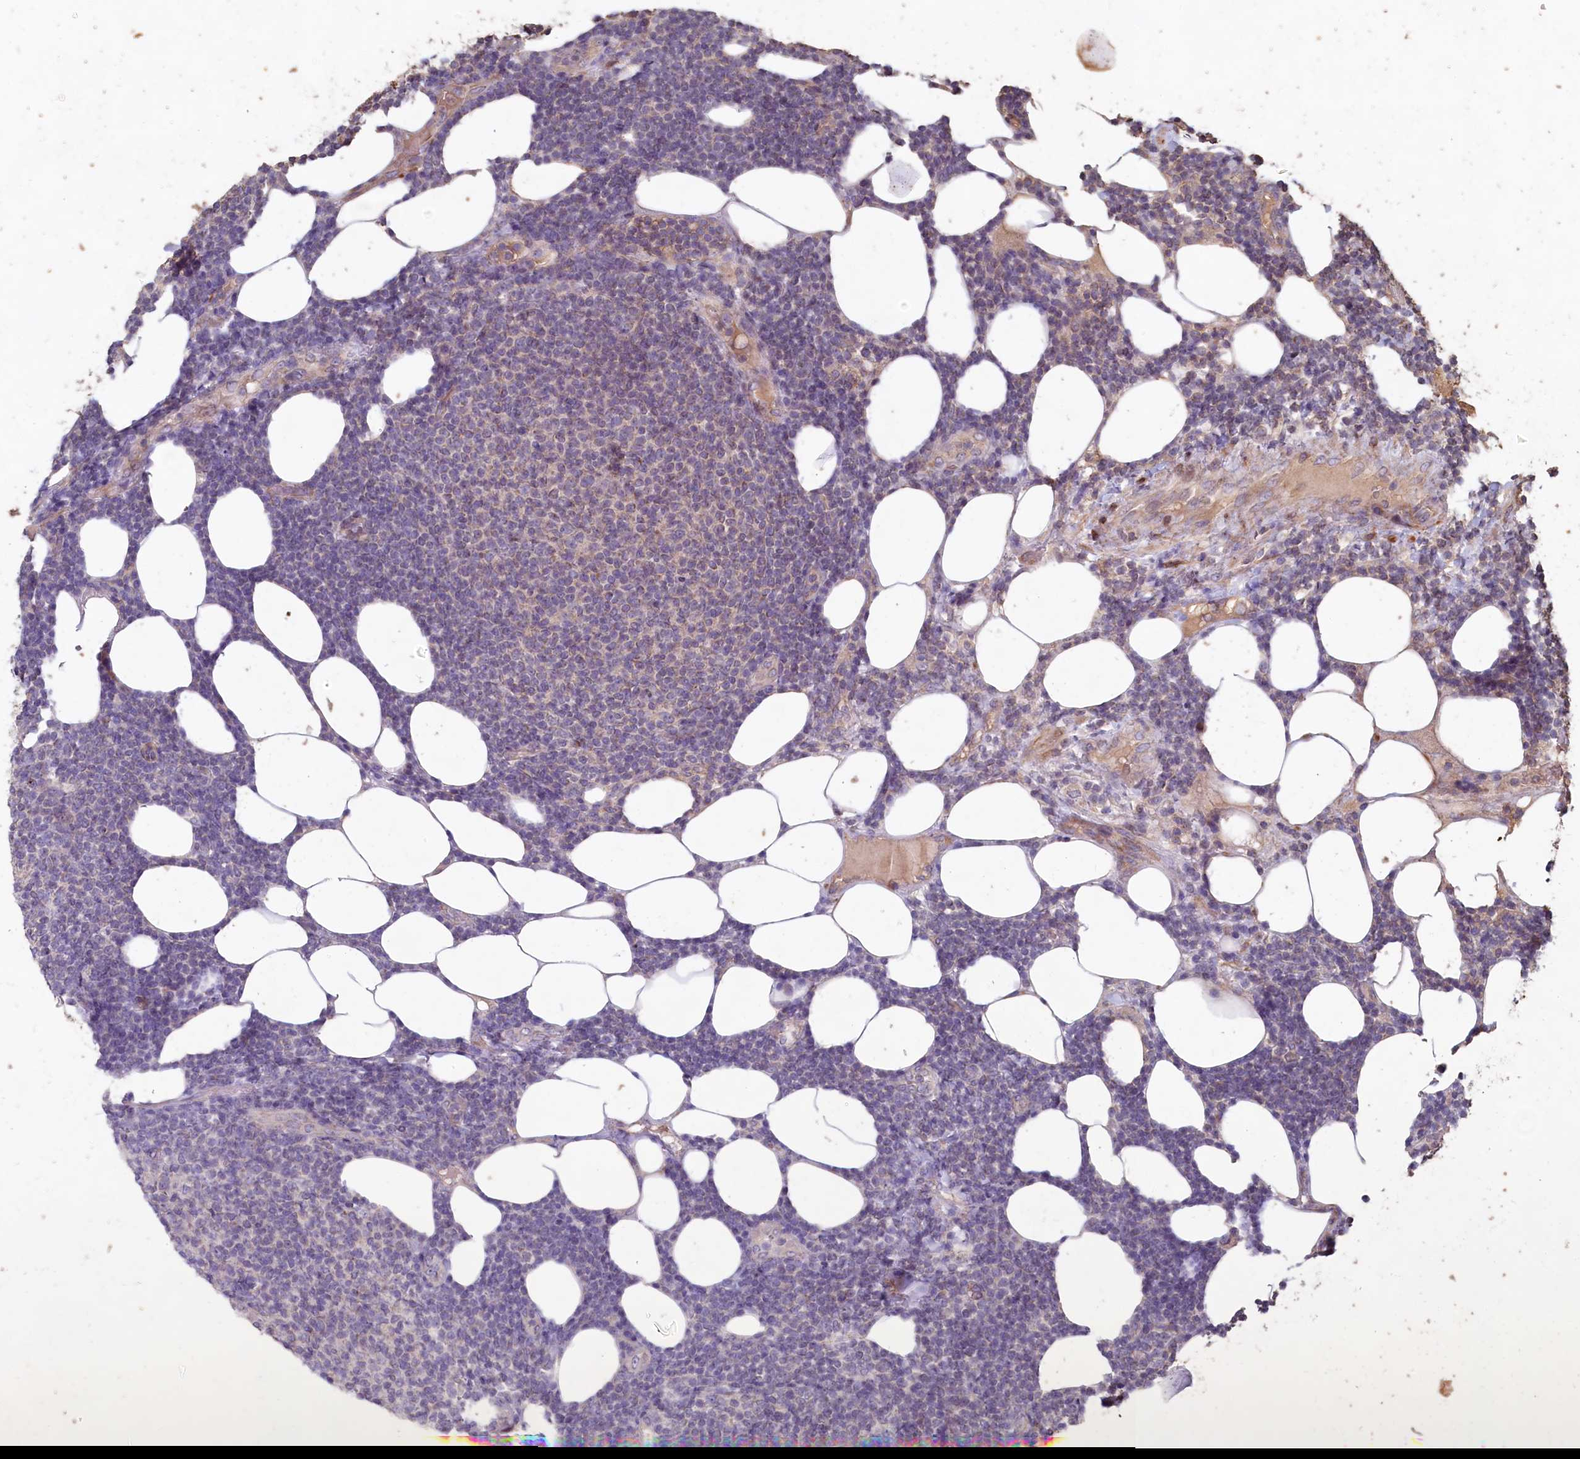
{"staining": {"intensity": "weak", "quantity": "<25%", "location": "cytoplasmic/membranous"}, "tissue": "lymphoma", "cell_type": "Tumor cells", "image_type": "cancer", "snomed": [{"axis": "morphology", "description": "Malignant lymphoma, non-Hodgkin's type, Low grade"}, {"axis": "topography", "description": "Lymph node"}], "caption": "The histopathology image displays no staining of tumor cells in lymphoma.", "gene": "FUNDC1", "patient": {"sex": "male", "age": 66}}